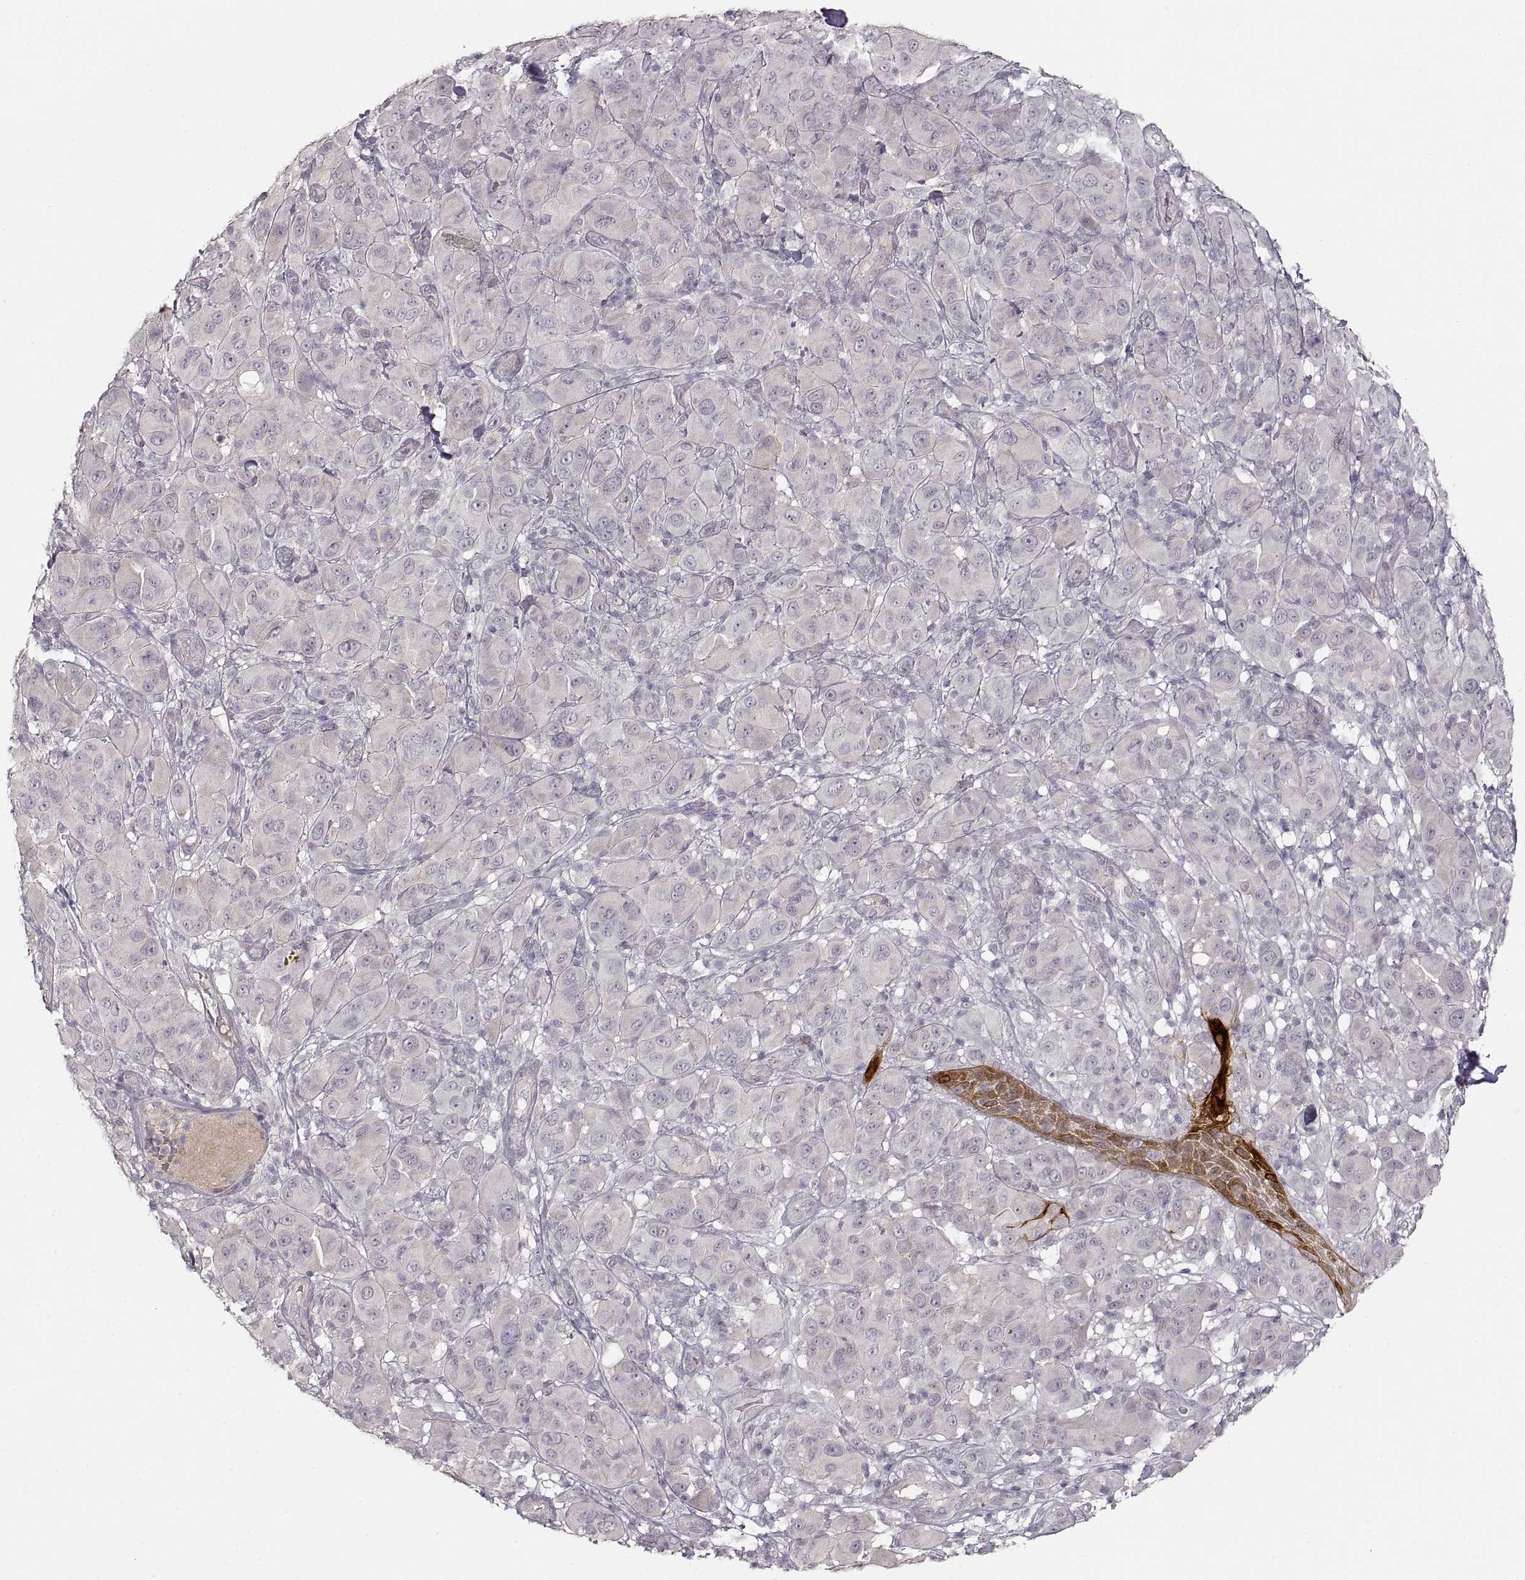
{"staining": {"intensity": "negative", "quantity": "none", "location": "none"}, "tissue": "melanoma", "cell_type": "Tumor cells", "image_type": "cancer", "snomed": [{"axis": "morphology", "description": "Malignant melanoma, NOS"}, {"axis": "topography", "description": "Skin"}], "caption": "DAB immunohistochemical staining of malignant melanoma displays no significant positivity in tumor cells.", "gene": "LAMC2", "patient": {"sex": "female", "age": 87}}